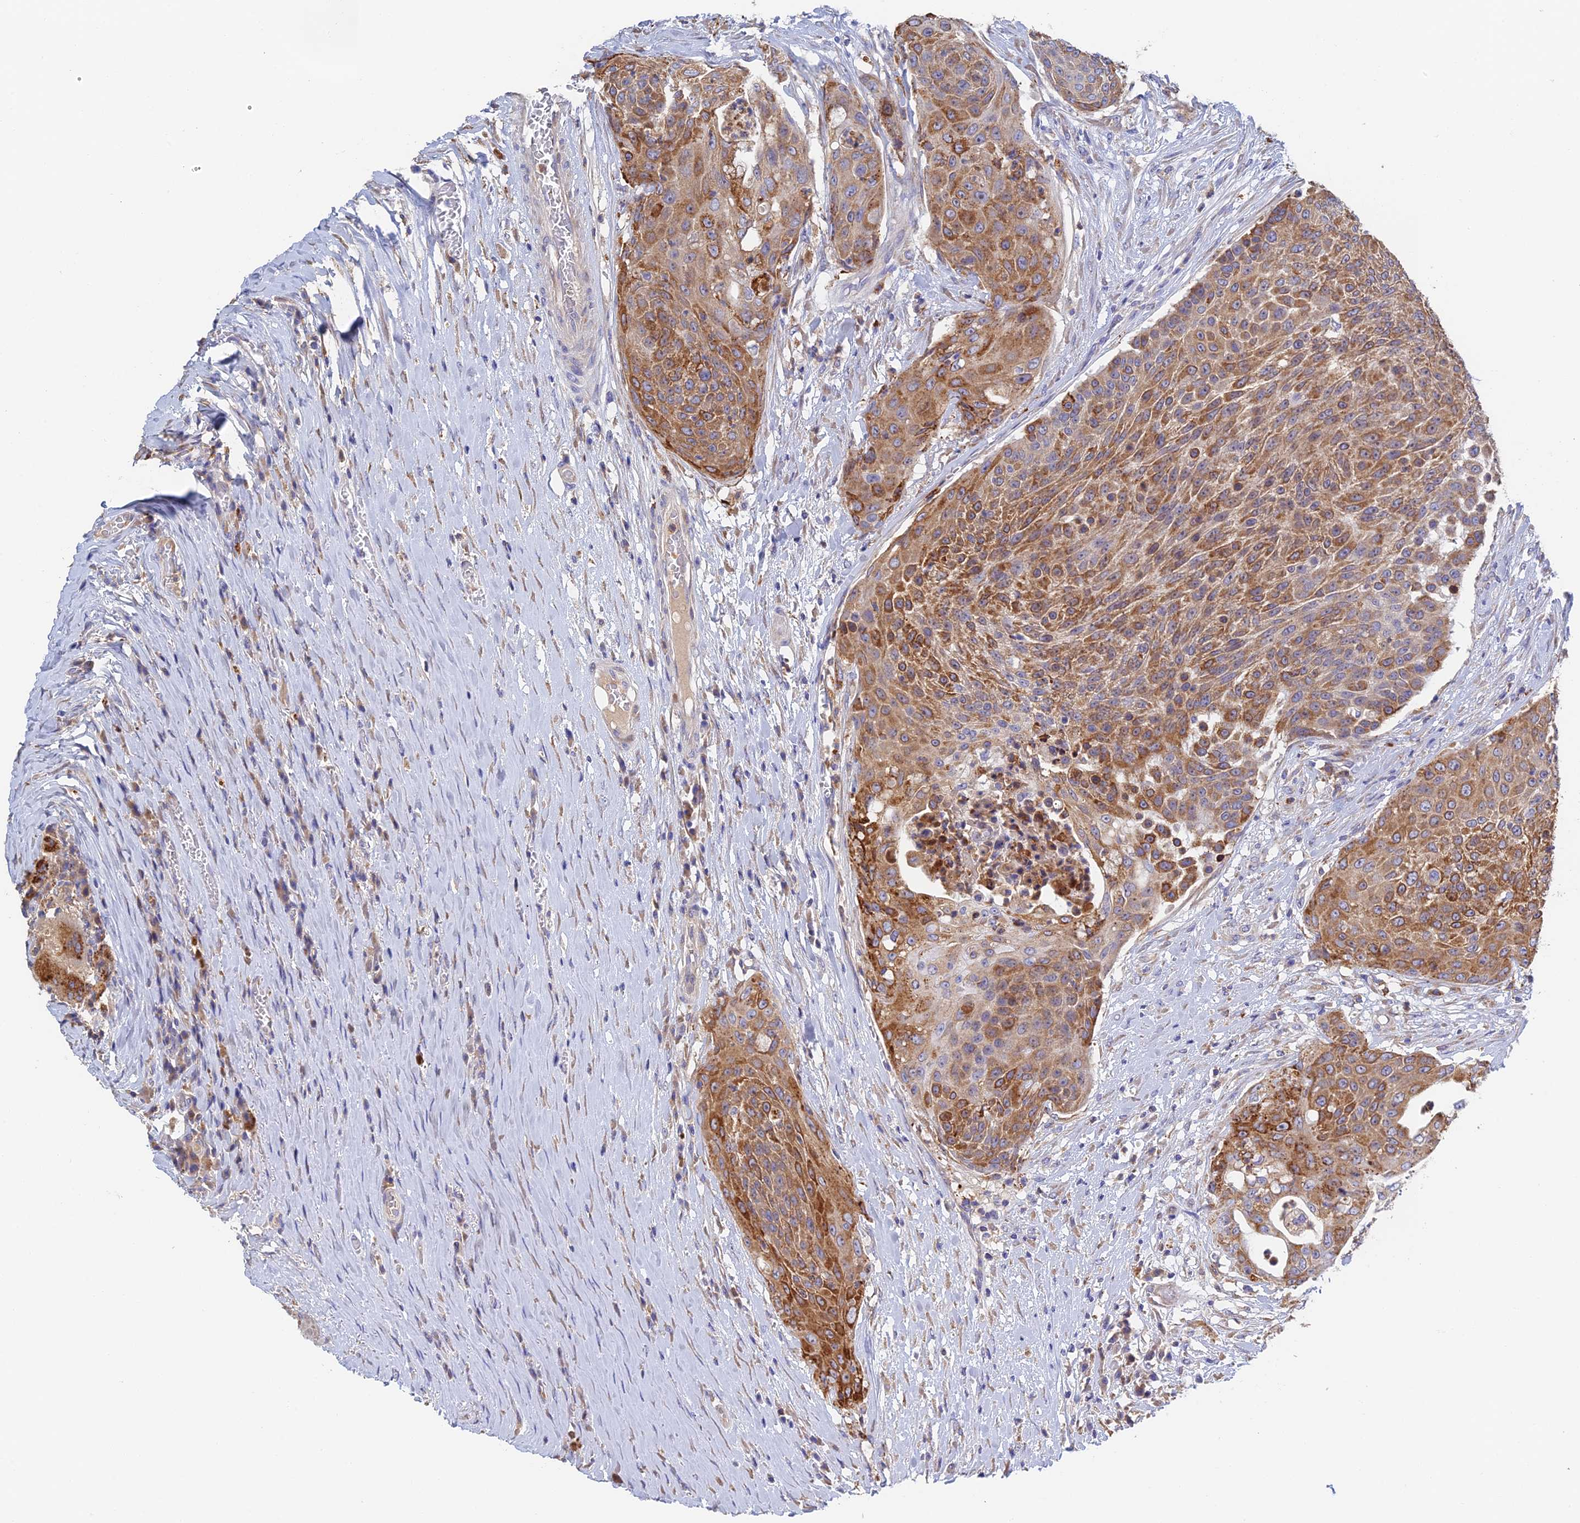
{"staining": {"intensity": "moderate", "quantity": ">75%", "location": "cytoplasmic/membranous"}, "tissue": "urothelial cancer", "cell_type": "Tumor cells", "image_type": "cancer", "snomed": [{"axis": "morphology", "description": "Urothelial carcinoma, High grade"}, {"axis": "topography", "description": "Urinary bladder"}], "caption": "The immunohistochemical stain highlights moderate cytoplasmic/membranous positivity in tumor cells of high-grade urothelial carcinoma tissue.", "gene": "RPGRIP1L", "patient": {"sex": "female", "age": 63}}